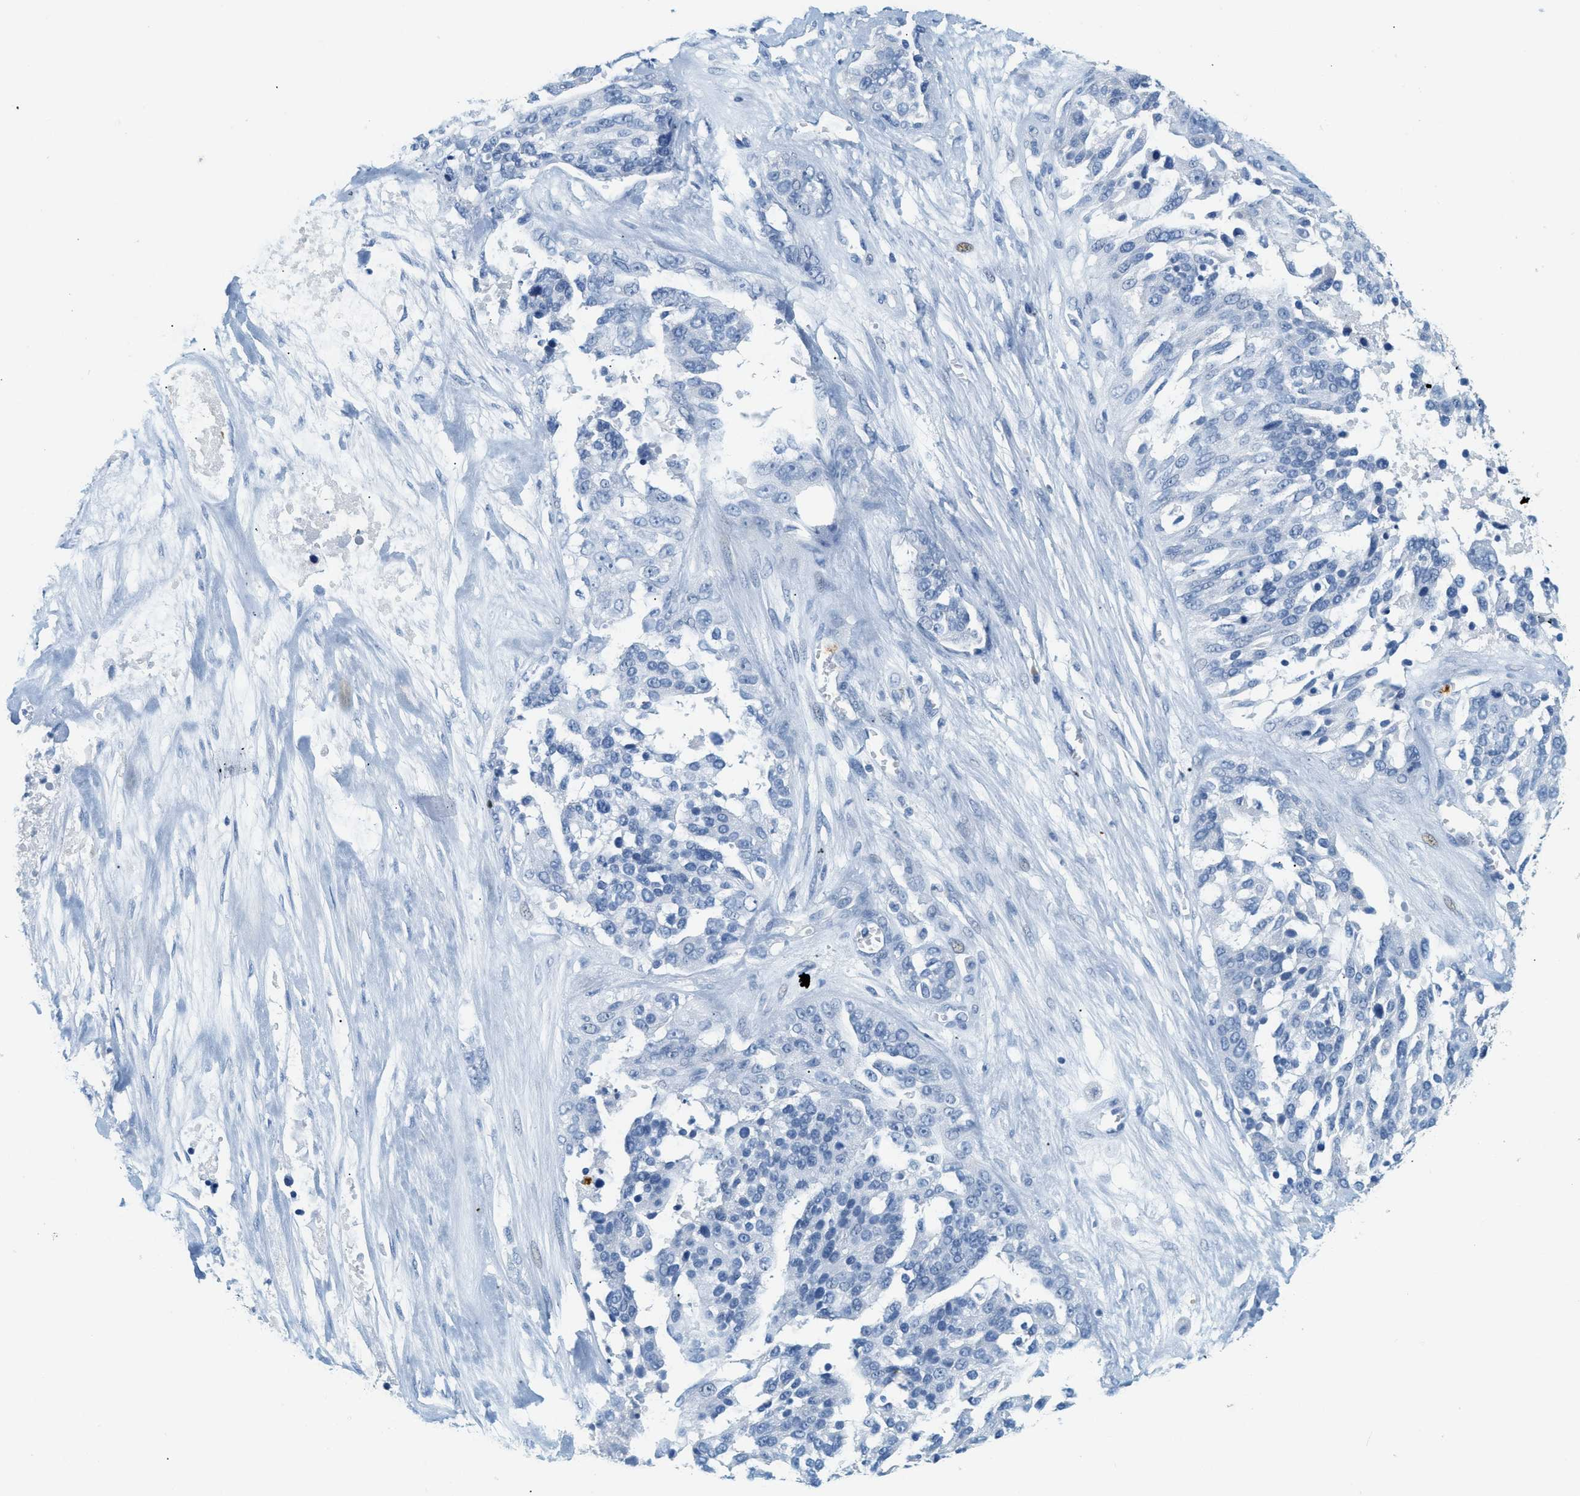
{"staining": {"intensity": "negative", "quantity": "none", "location": "none"}, "tissue": "ovarian cancer", "cell_type": "Tumor cells", "image_type": "cancer", "snomed": [{"axis": "morphology", "description": "Cystadenocarcinoma, serous, NOS"}, {"axis": "topography", "description": "Ovary"}], "caption": "This micrograph is of ovarian cancer (serous cystadenocarcinoma) stained with immunohistochemistry to label a protein in brown with the nuclei are counter-stained blue. There is no expression in tumor cells.", "gene": "LCN2", "patient": {"sex": "female", "age": 44}}